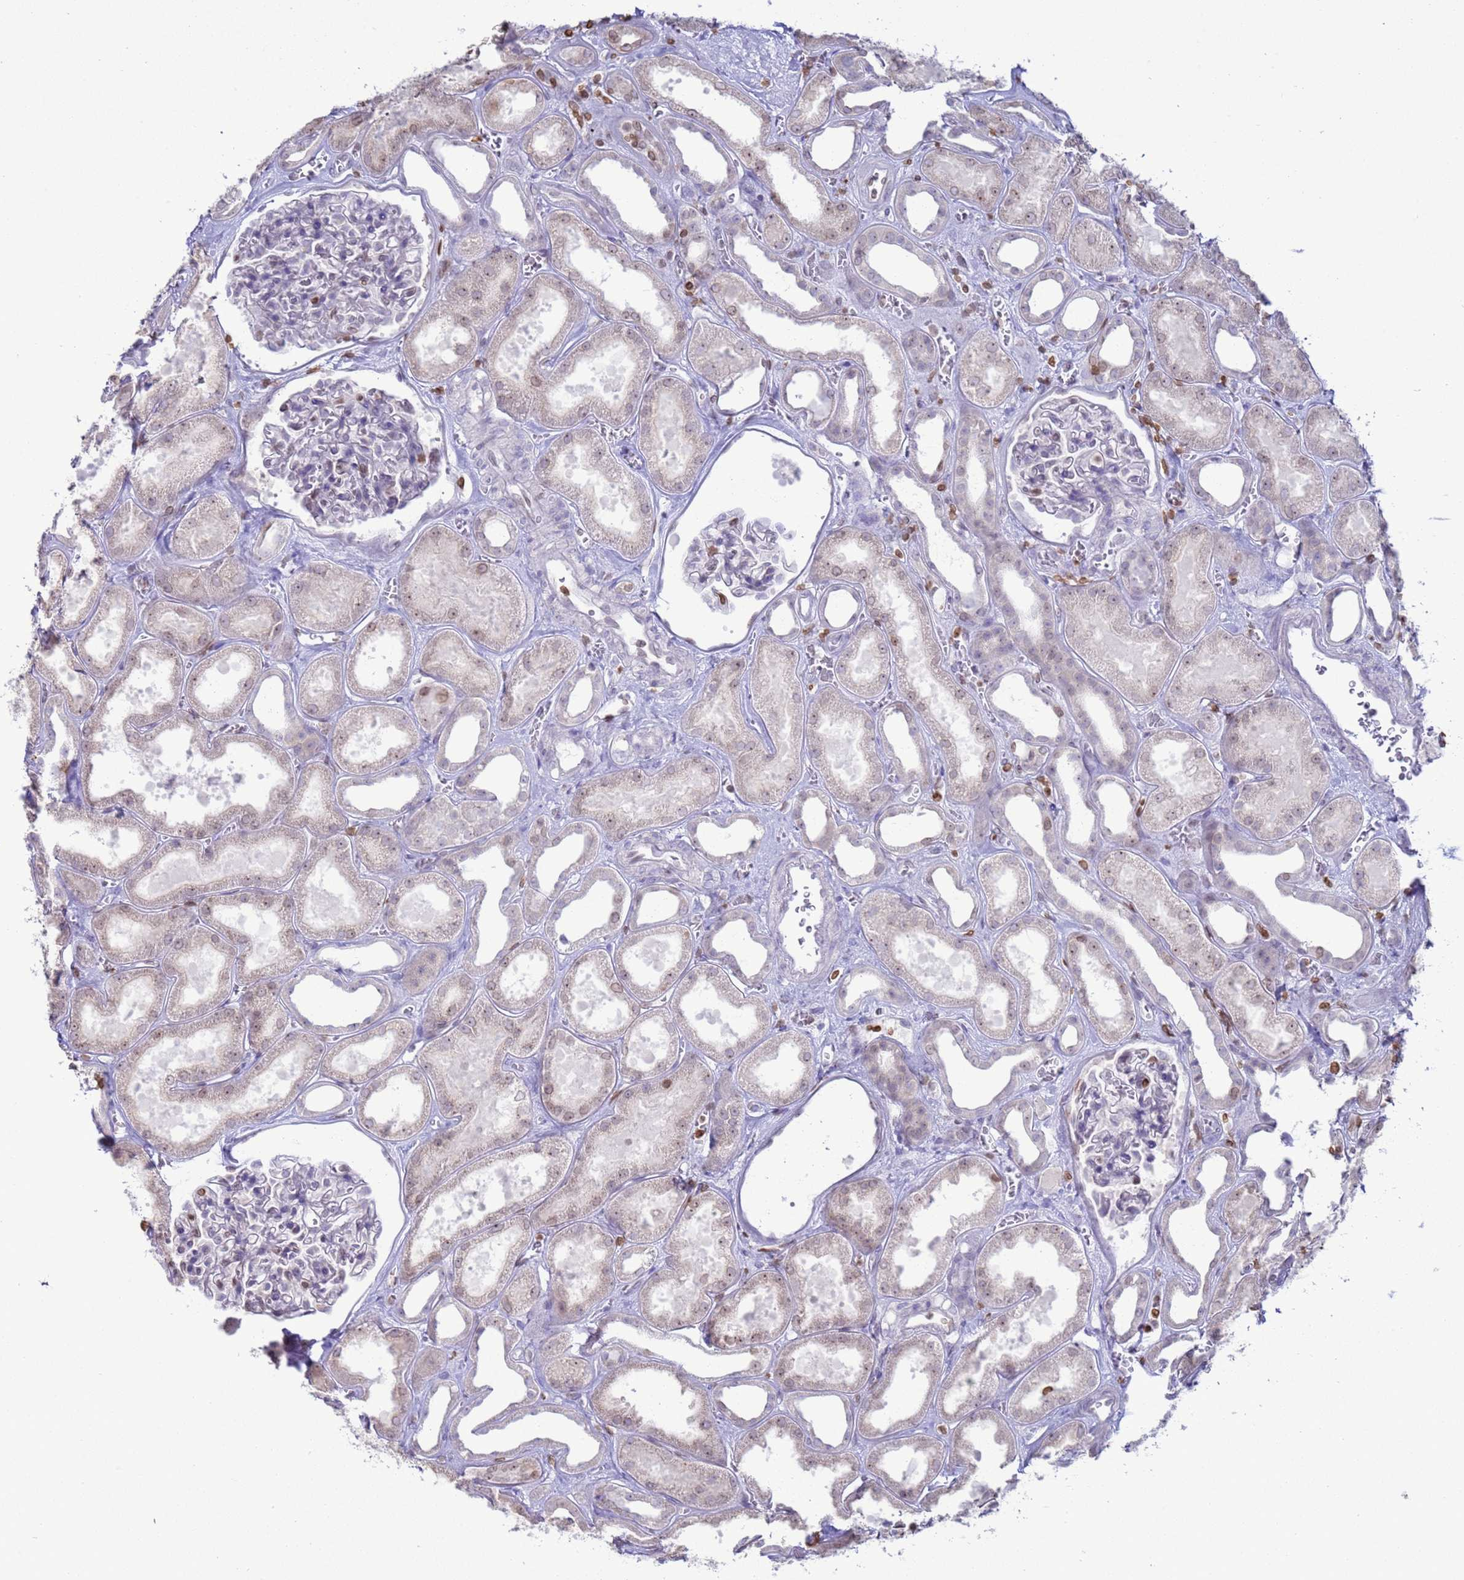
{"staining": {"intensity": "negative", "quantity": "none", "location": "none"}, "tissue": "kidney", "cell_type": "Cells in glomeruli", "image_type": "normal", "snomed": [{"axis": "morphology", "description": "Normal tissue, NOS"}, {"axis": "morphology", "description": "Adenocarcinoma, NOS"}, {"axis": "topography", "description": "Kidney"}], "caption": "A micrograph of kidney stained for a protein displays no brown staining in cells in glomeruli.", "gene": "DHX37", "patient": {"sex": "female", "age": 68}}